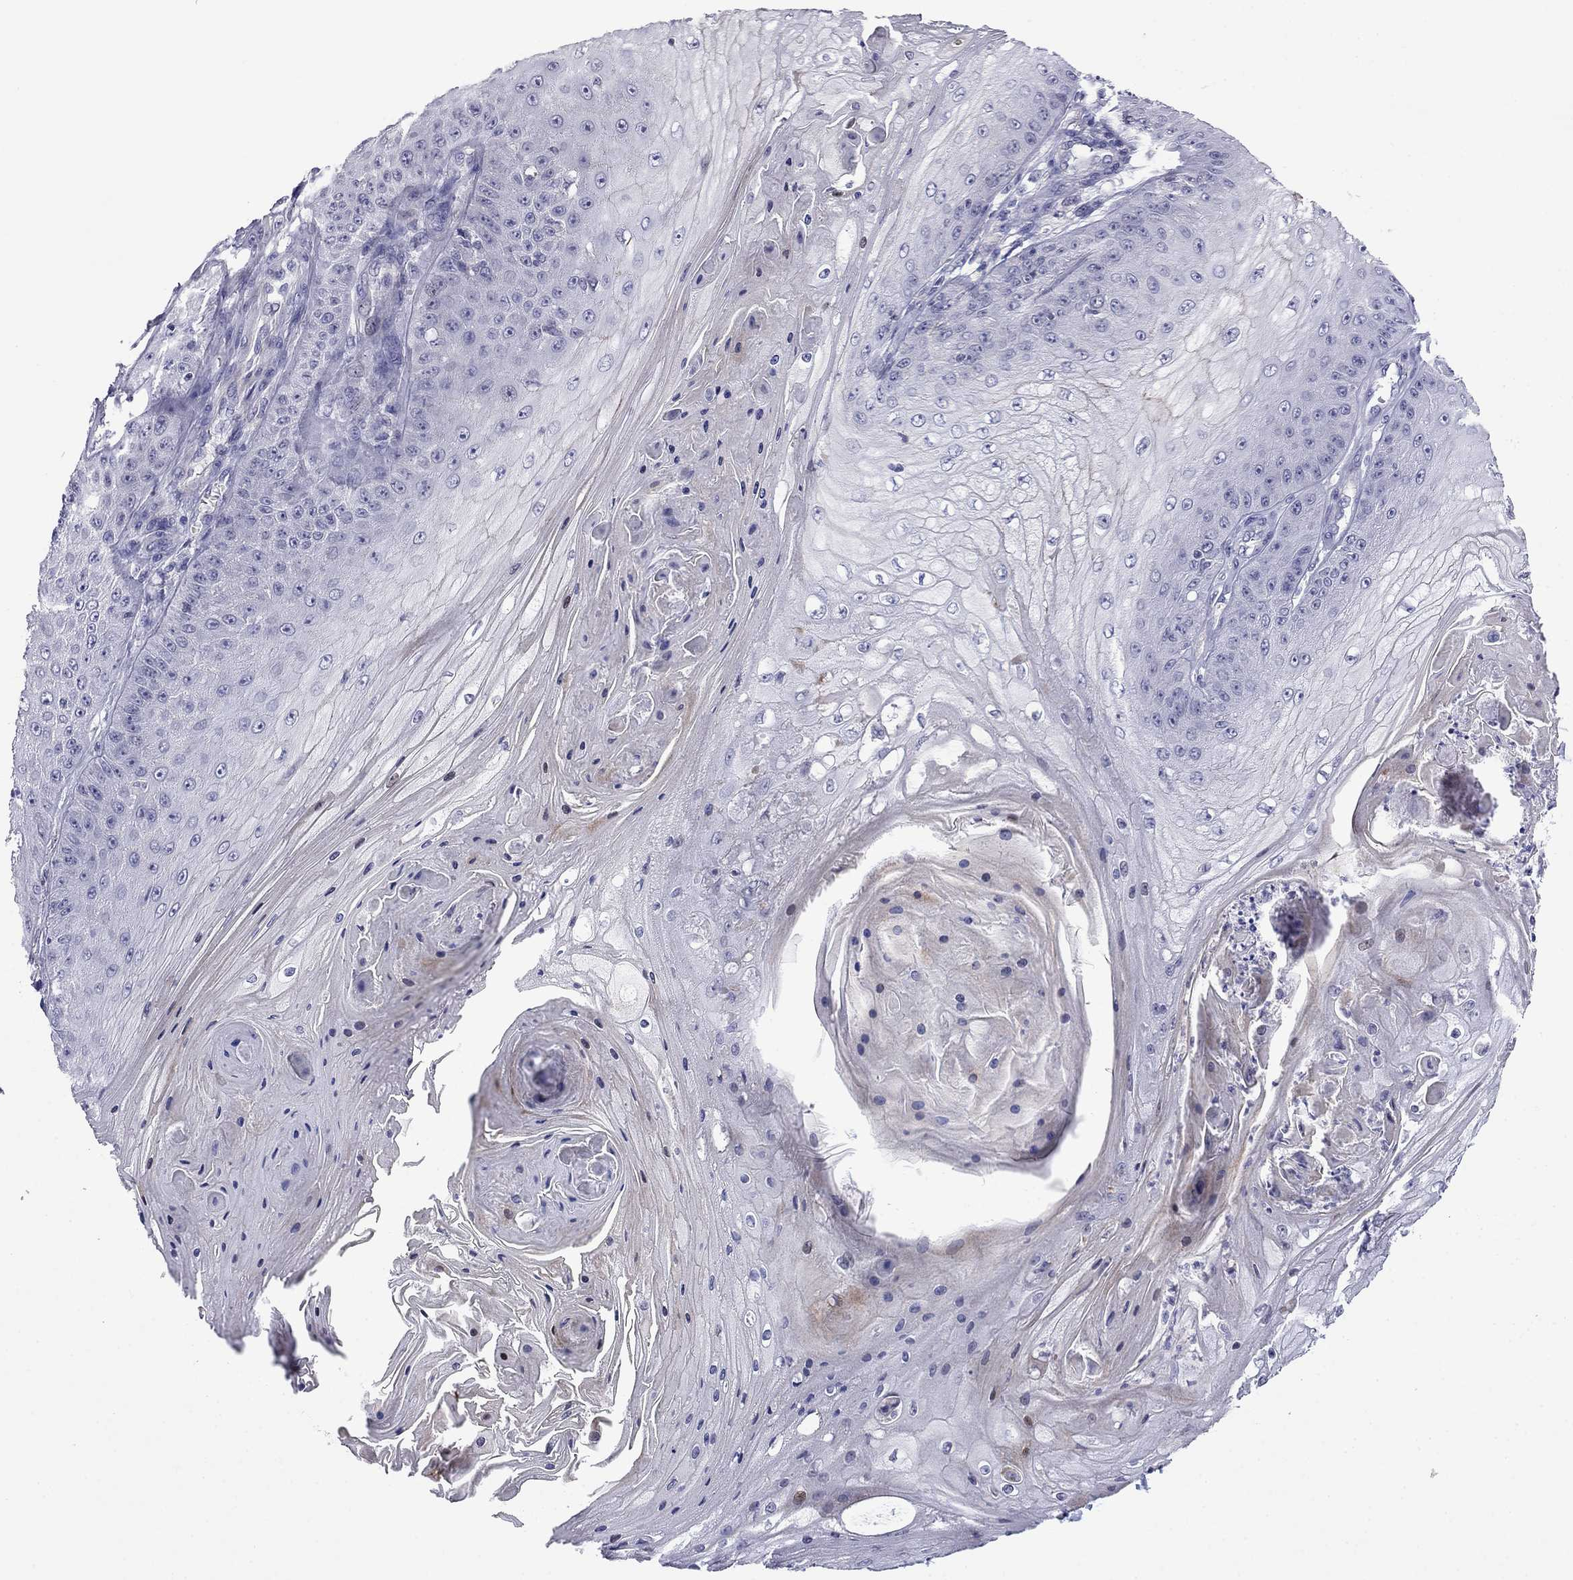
{"staining": {"intensity": "negative", "quantity": "none", "location": "none"}, "tissue": "skin cancer", "cell_type": "Tumor cells", "image_type": "cancer", "snomed": [{"axis": "morphology", "description": "Squamous cell carcinoma, NOS"}, {"axis": "topography", "description": "Skin"}], "caption": "High magnification brightfield microscopy of skin cancer stained with DAB (3,3'-diaminobenzidine) (brown) and counterstained with hematoxylin (blue): tumor cells show no significant staining.", "gene": "PRR18", "patient": {"sex": "male", "age": 70}}